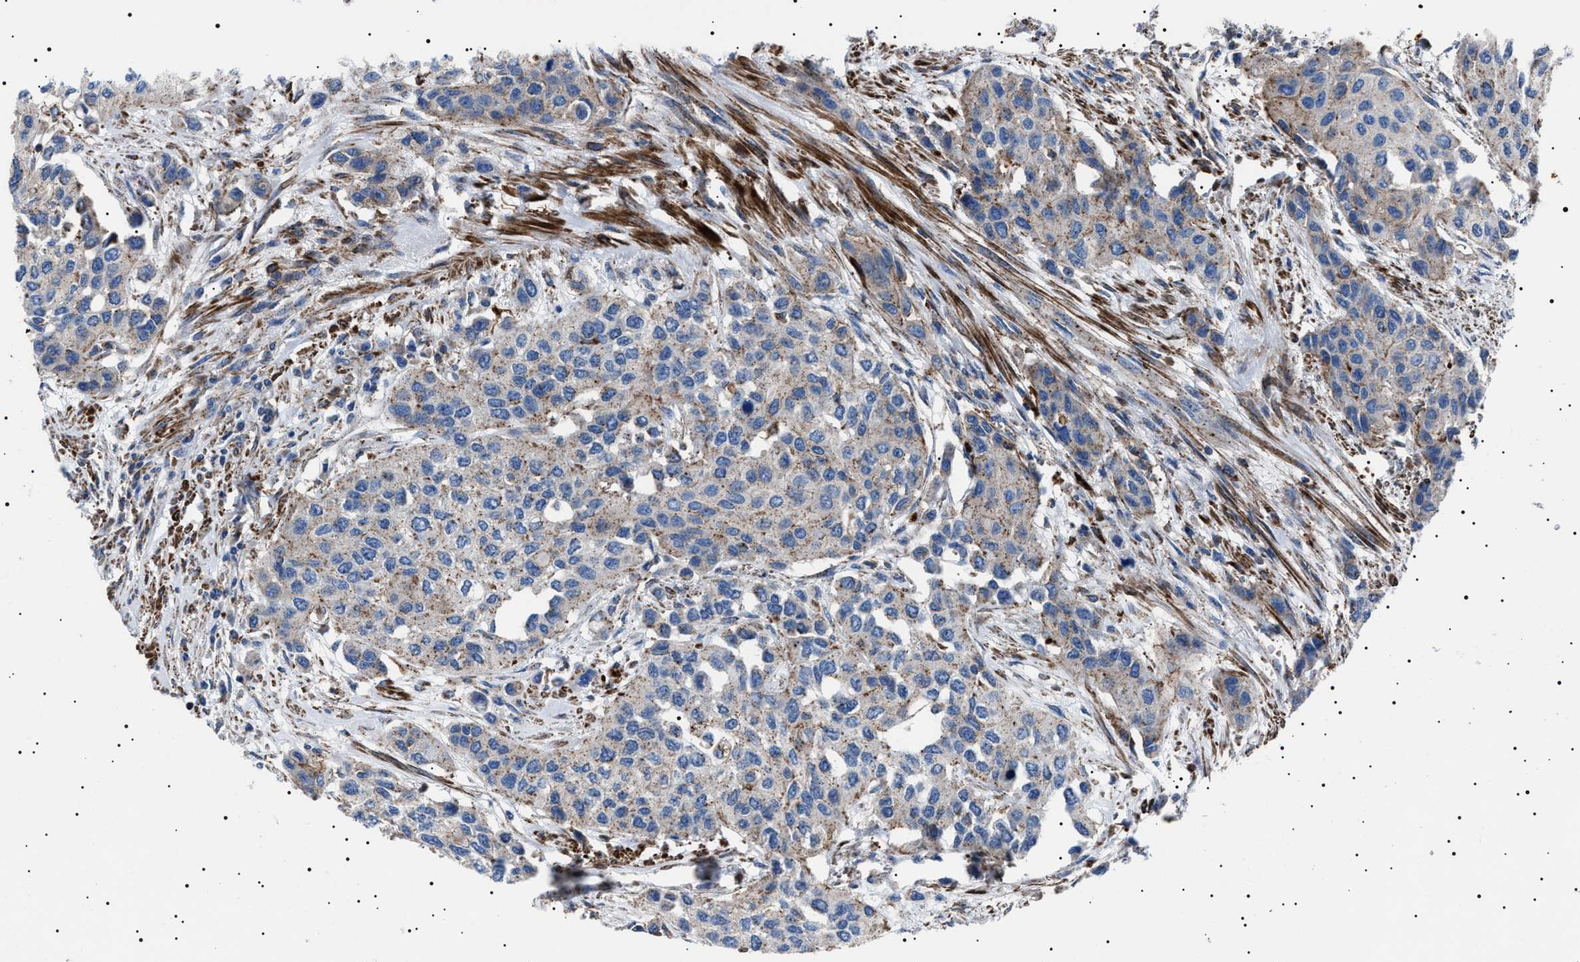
{"staining": {"intensity": "moderate", "quantity": "<25%", "location": "cytoplasmic/membranous"}, "tissue": "urothelial cancer", "cell_type": "Tumor cells", "image_type": "cancer", "snomed": [{"axis": "morphology", "description": "Urothelial carcinoma, High grade"}, {"axis": "topography", "description": "Urinary bladder"}], "caption": "The histopathology image exhibits staining of urothelial carcinoma (high-grade), revealing moderate cytoplasmic/membranous protein positivity (brown color) within tumor cells.", "gene": "NEU1", "patient": {"sex": "female", "age": 56}}